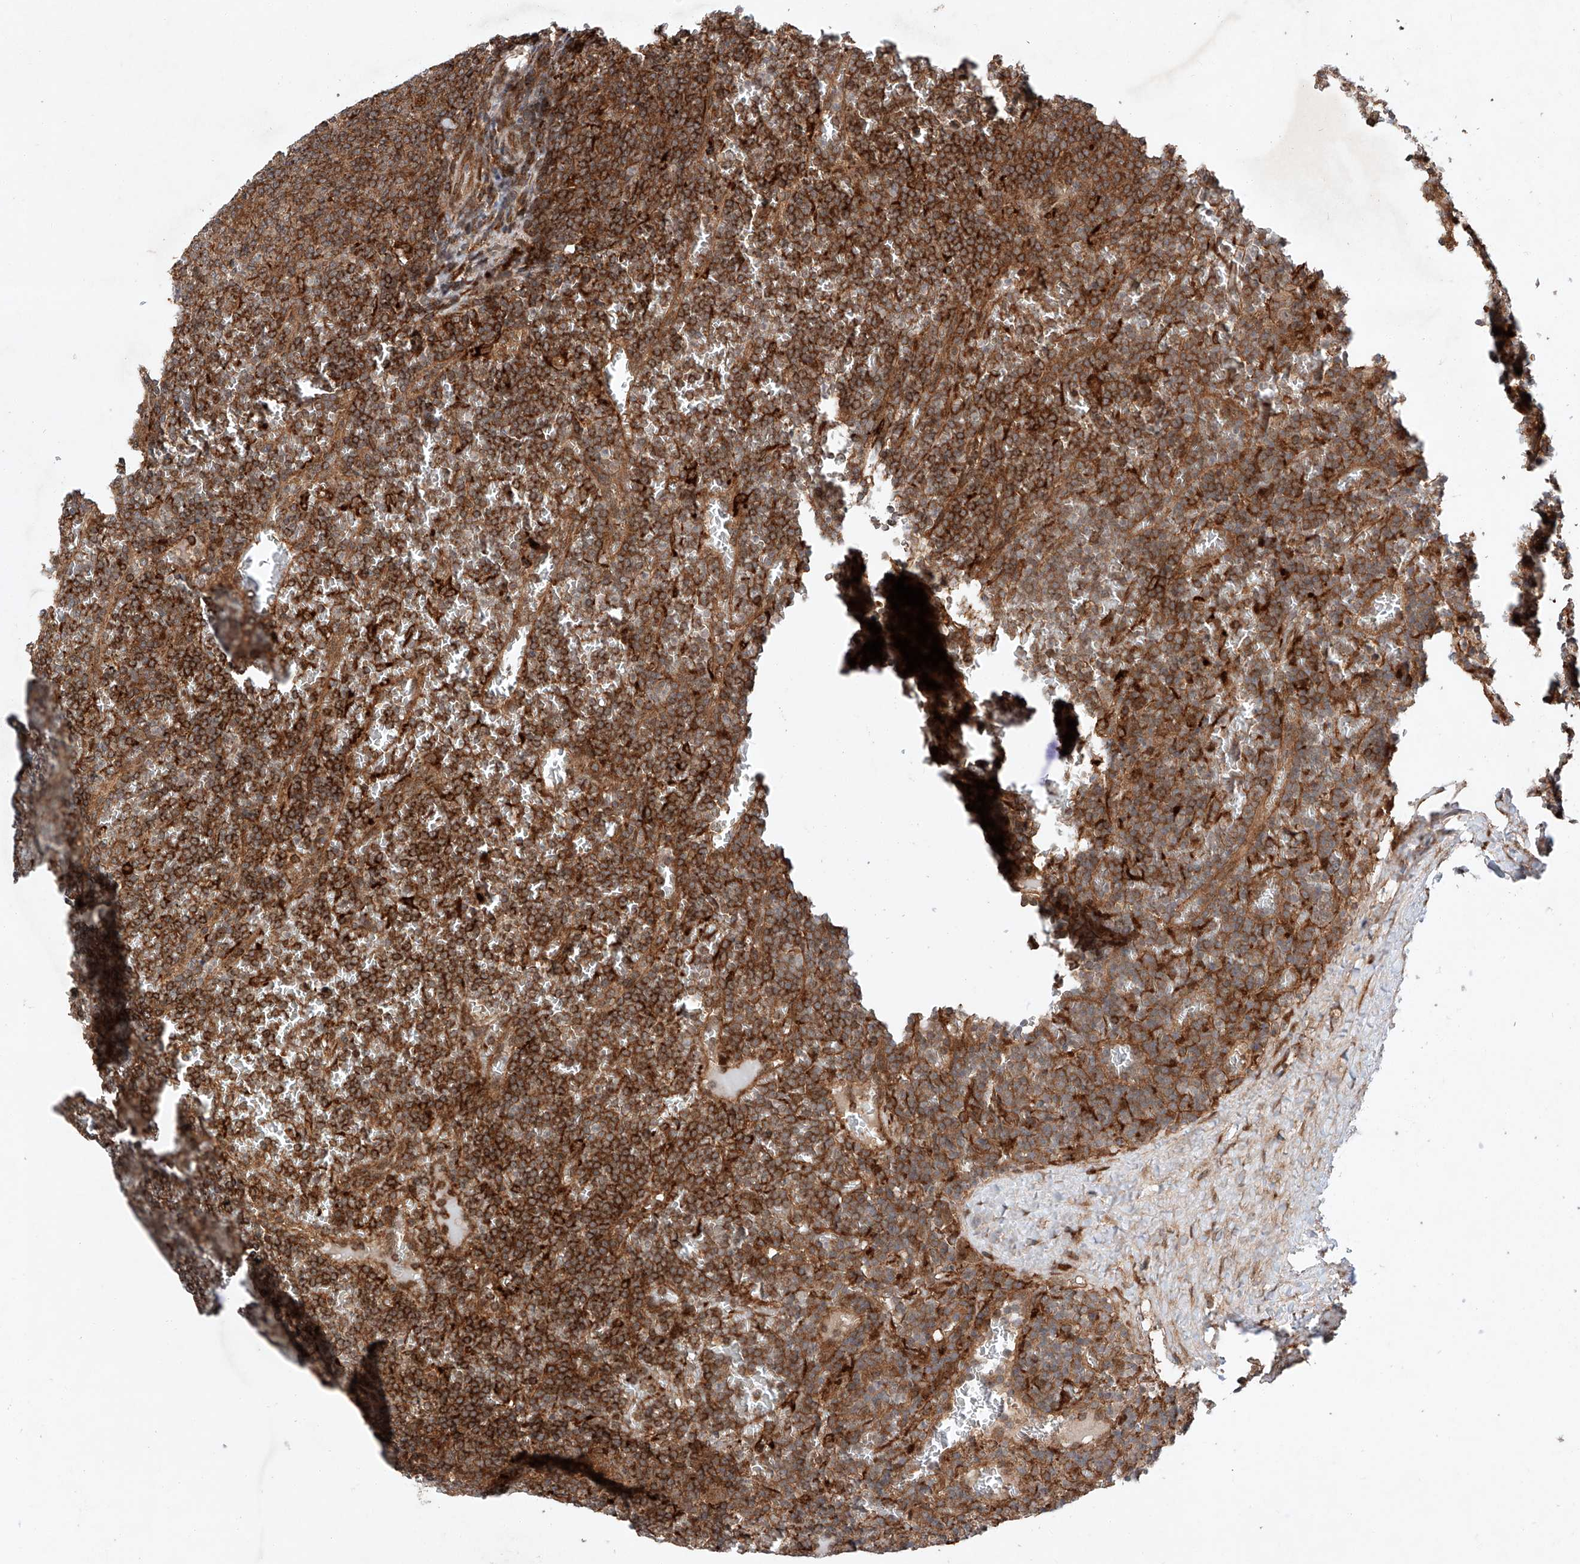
{"staining": {"intensity": "strong", "quantity": "25%-75%", "location": "cytoplasmic/membranous"}, "tissue": "lymphoma", "cell_type": "Tumor cells", "image_type": "cancer", "snomed": [{"axis": "morphology", "description": "Malignant lymphoma, non-Hodgkin's type, Low grade"}, {"axis": "topography", "description": "Spleen"}], "caption": "Approximately 25%-75% of tumor cells in human lymphoma demonstrate strong cytoplasmic/membranous protein positivity as visualized by brown immunohistochemical staining.", "gene": "ZFP28", "patient": {"sex": "female", "age": 19}}